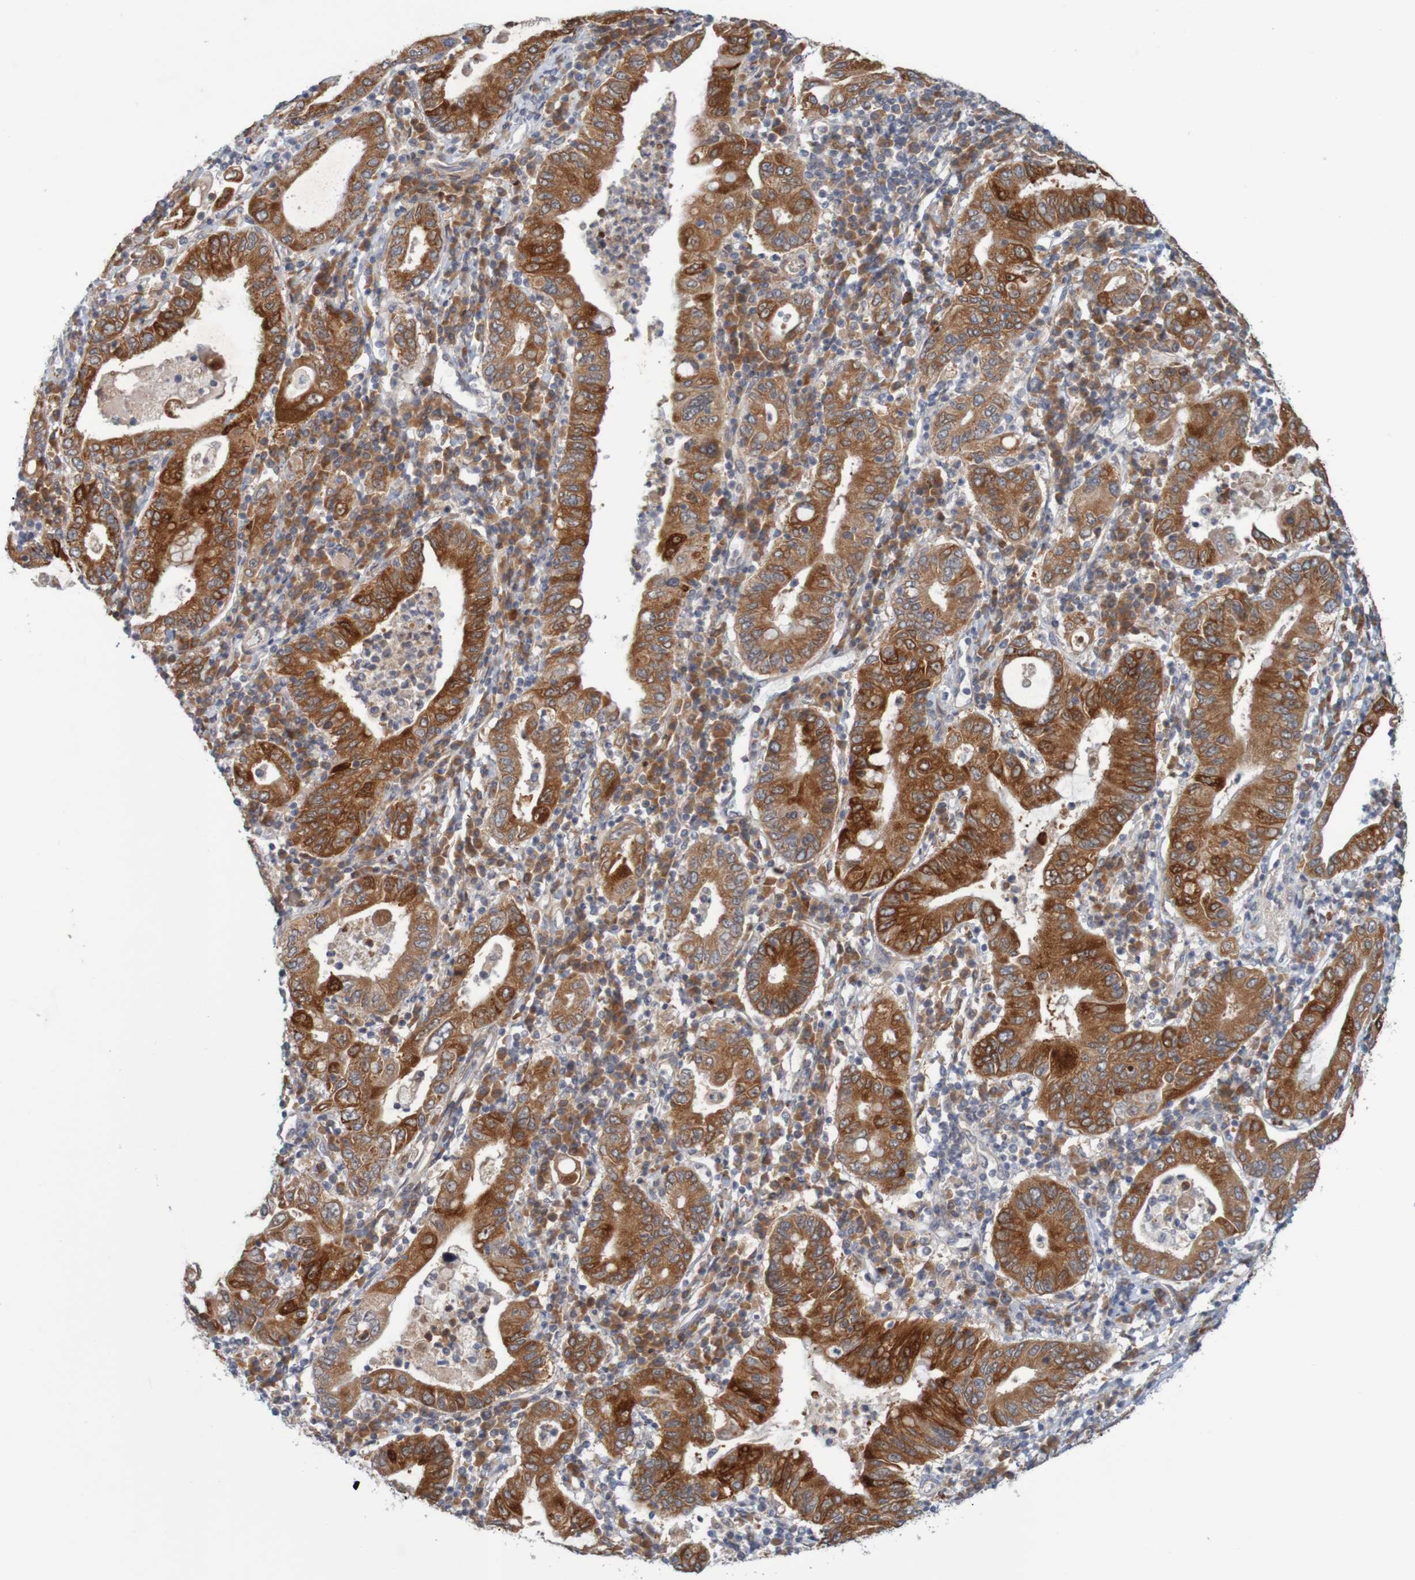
{"staining": {"intensity": "strong", "quantity": ">75%", "location": "cytoplasmic/membranous"}, "tissue": "stomach cancer", "cell_type": "Tumor cells", "image_type": "cancer", "snomed": [{"axis": "morphology", "description": "Normal tissue, NOS"}, {"axis": "morphology", "description": "Adenocarcinoma, NOS"}, {"axis": "topography", "description": "Esophagus"}, {"axis": "topography", "description": "Stomach, upper"}, {"axis": "topography", "description": "Peripheral nerve tissue"}], "caption": "Protein staining of stomach cancer (adenocarcinoma) tissue reveals strong cytoplasmic/membranous positivity in about >75% of tumor cells.", "gene": "NAV2", "patient": {"sex": "male", "age": 62}}